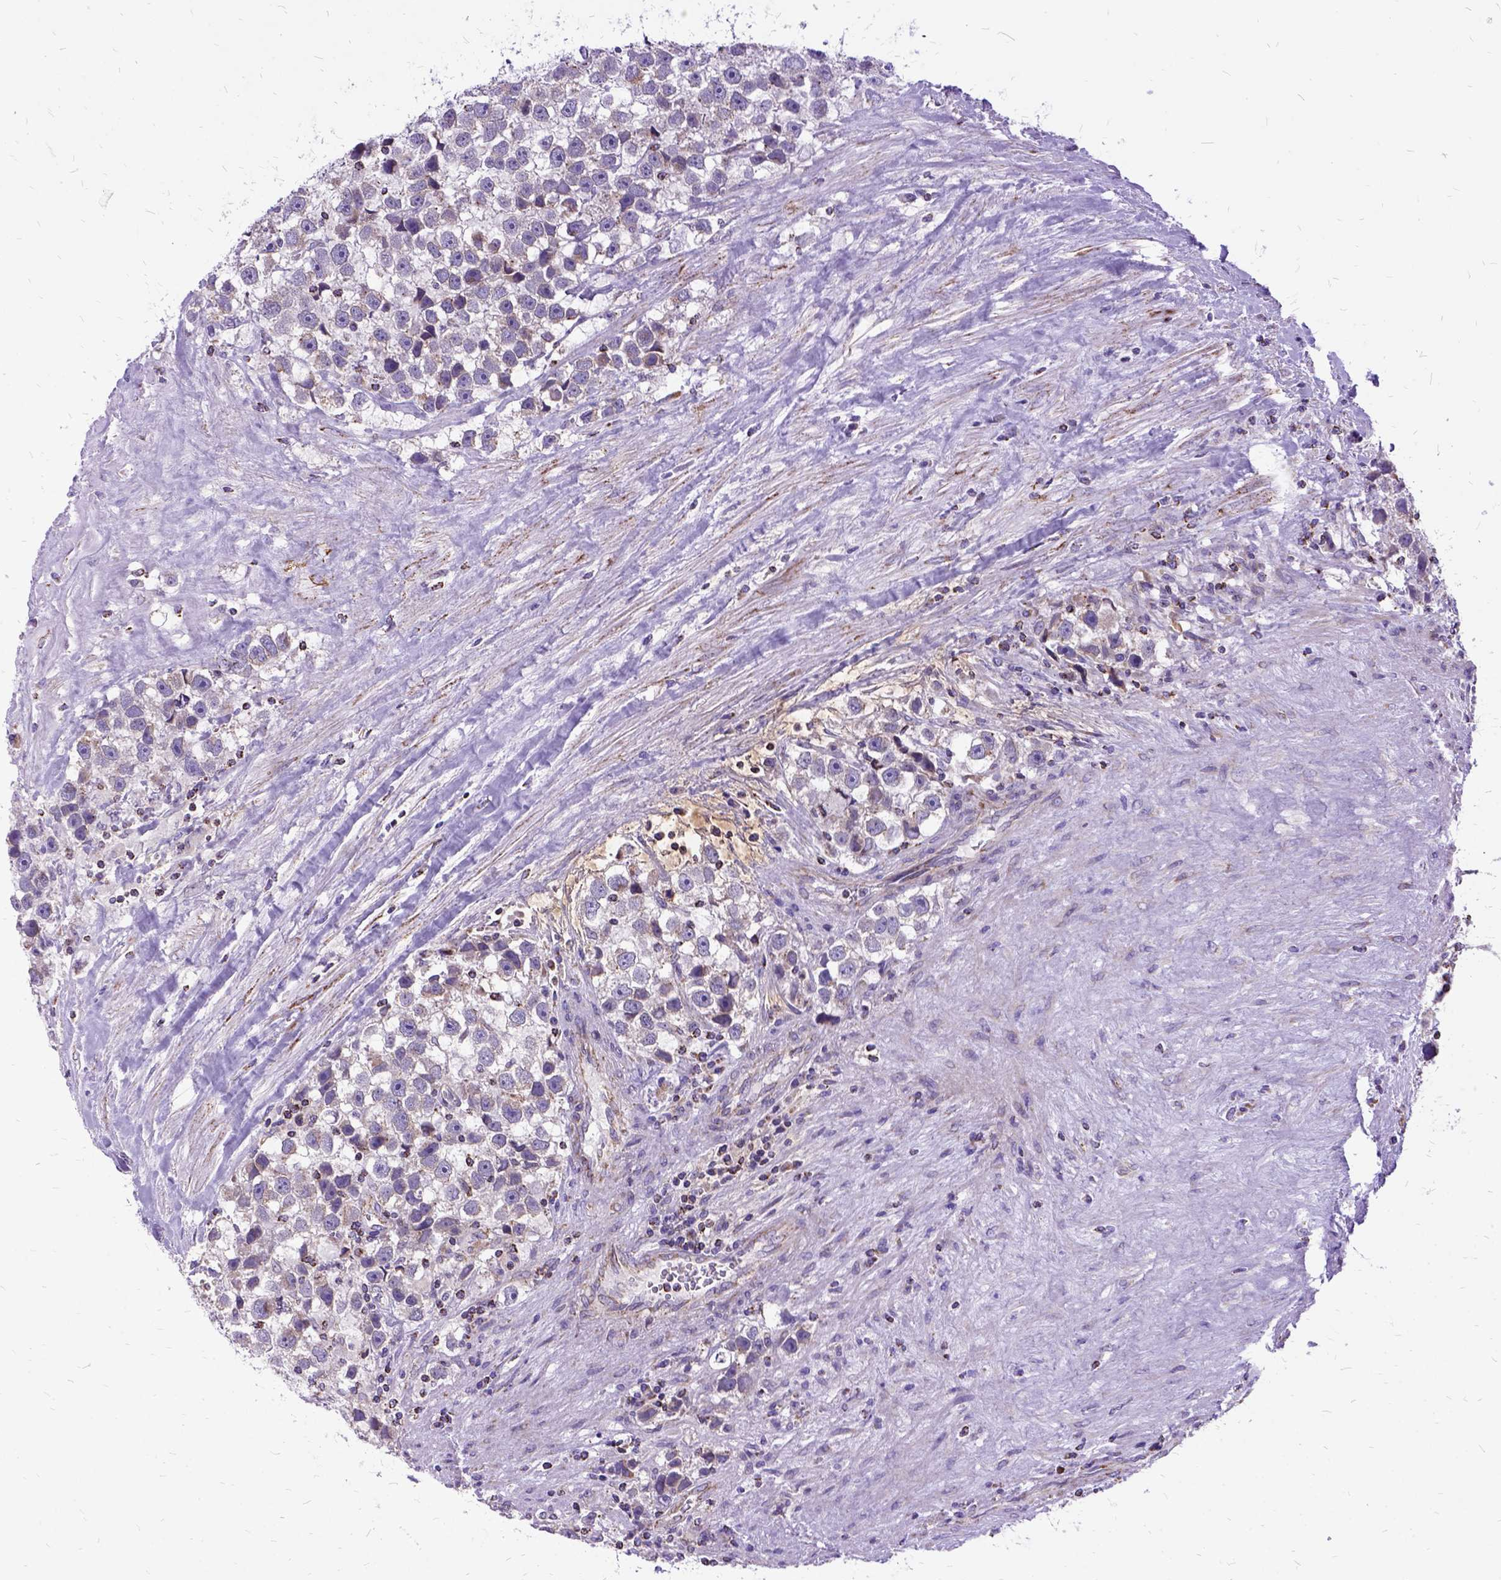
{"staining": {"intensity": "weak", "quantity": "<25%", "location": "cytoplasmic/membranous"}, "tissue": "testis cancer", "cell_type": "Tumor cells", "image_type": "cancer", "snomed": [{"axis": "morphology", "description": "Seminoma, NOS"}, {"axis": "topography", "description": "Testis"}], "caption": "Tumor cells show no significant expression in testis cancer. Brightfield microscopy of immunohistochemistry stained with DAB (brown) and hematoxylin (blue), captured at high magnification.", "gene": "OXCT1", "patient": {"sex": "male", "age": 43}}